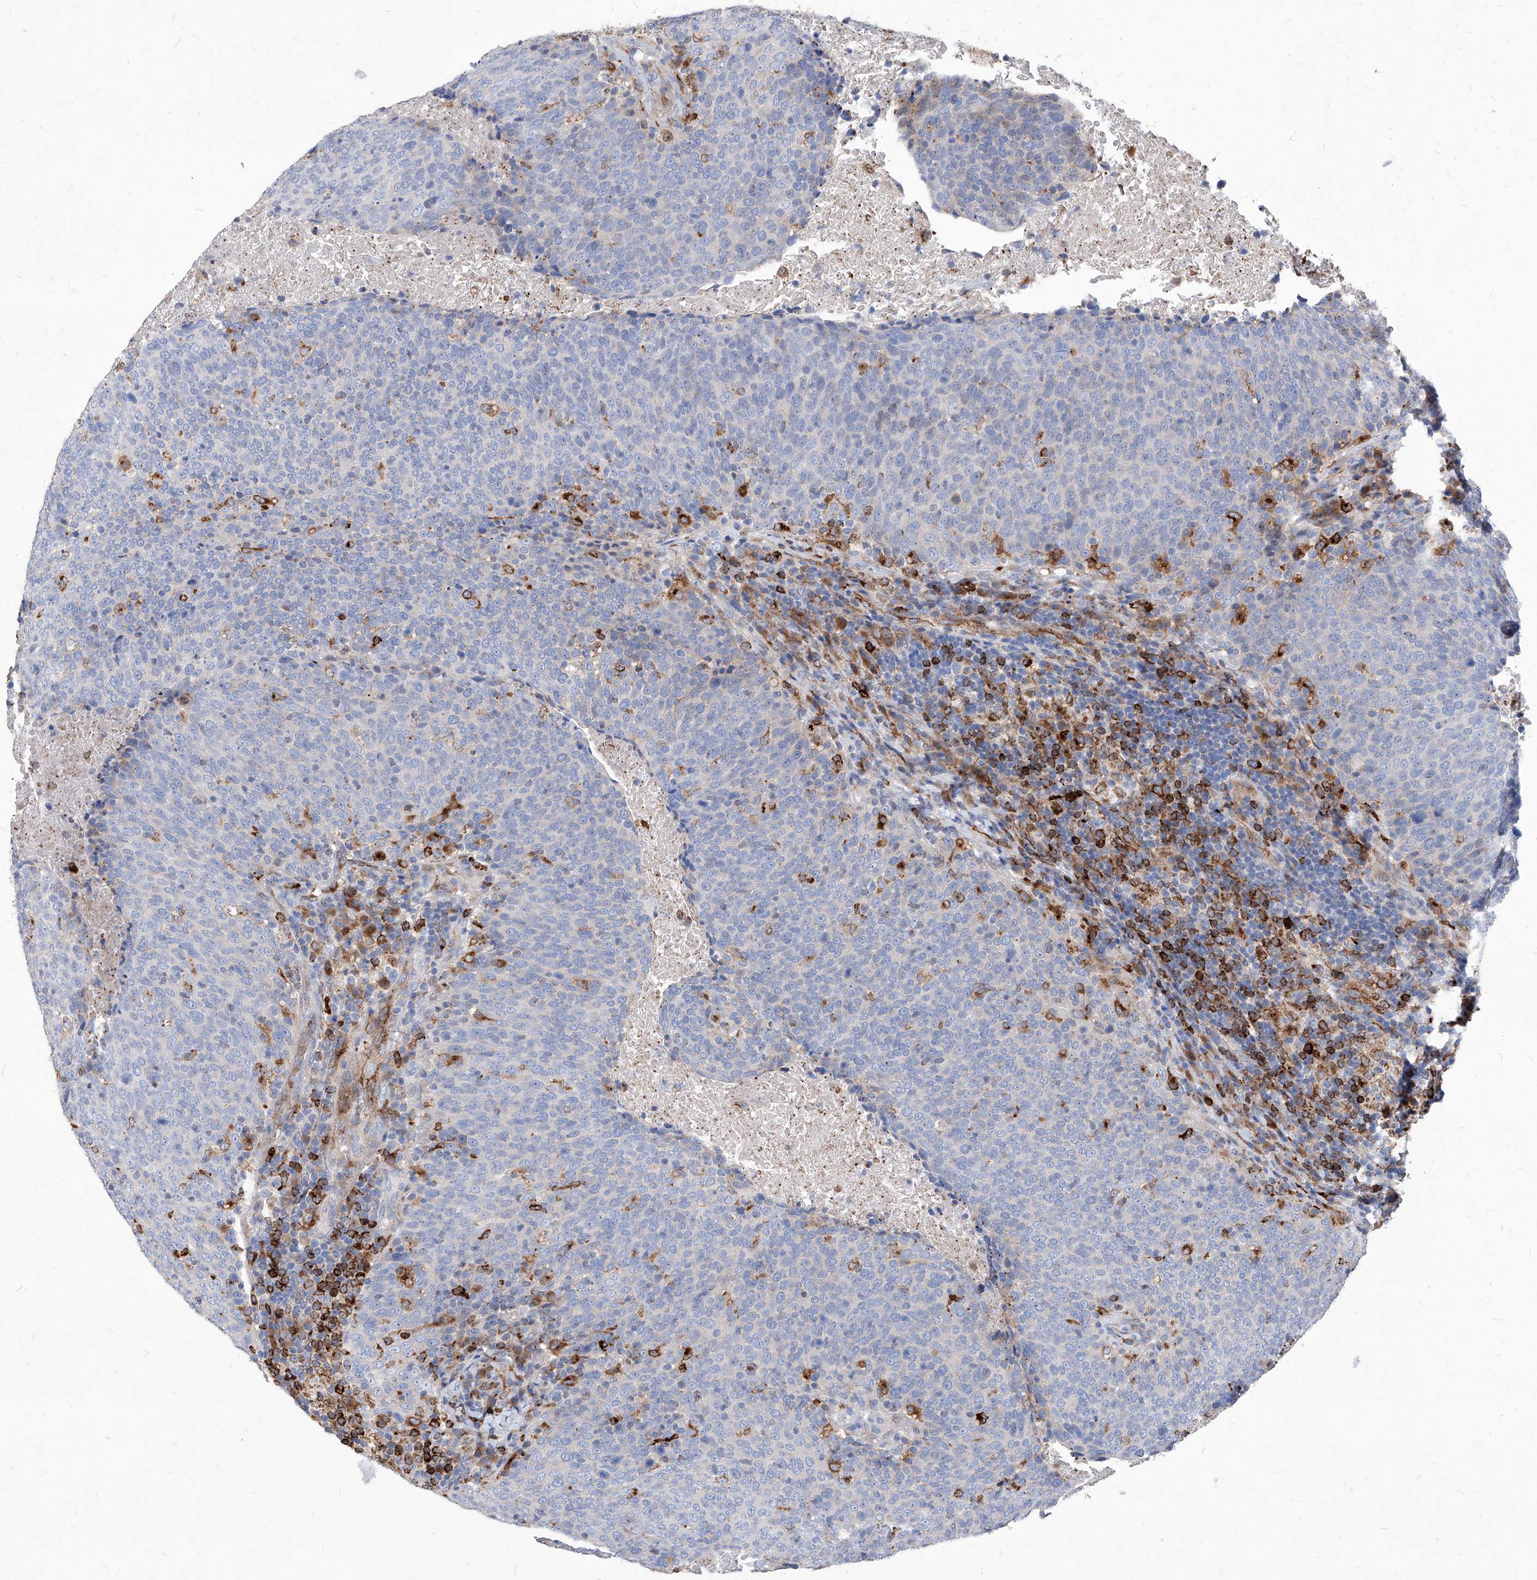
{"staining": {"intensity": "negative", "quantity": "none", "location": "none"}, "tissue": "head and neck cancer", "cell_type": "Tumor cells", "image_type": "cancer", "snomed": [{"axis": "morphology", "description": "Squamous cell carcinoma, NOS"}, {"axis": "morphology", "description": "Squamous cell carcinoma, metastatic, NOS"}, {"axis": "topography", "description": "Lymph node"}, {"axis": "topography", "description": "Head-Neck"}], "caption": "Histopathology image shows no protein staining in tumor cells of head and neck cancer tissue.", "gene": "UBOX5", "patient": {"sex": "male", "age": 62}}